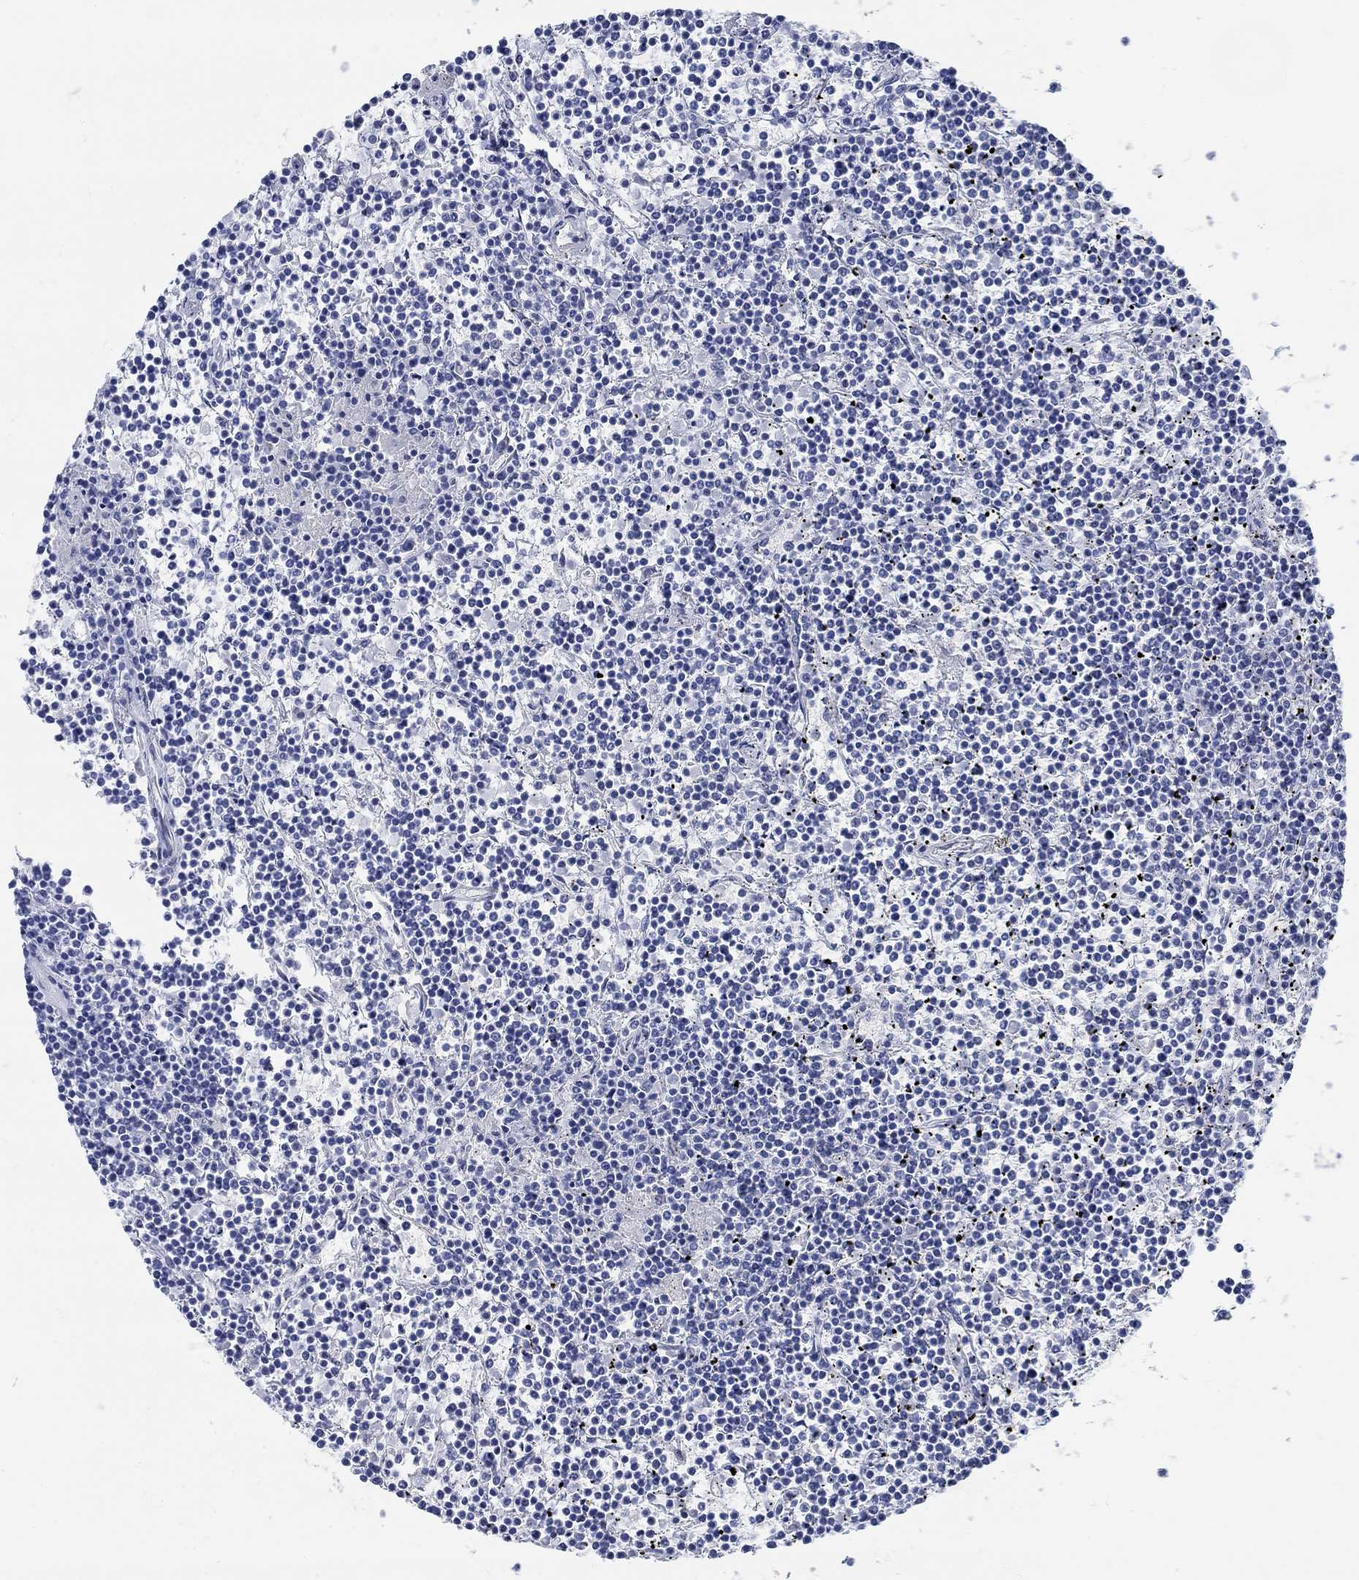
{"staining": {"intensity": "negative", "quantity": "none", "location": "none"}, "tissue": "lymphoma", "cell_type": "Tumor cells", "image_type": "cancer", "snomed": [{"axis": "morphology", "description": "Malignant lymphoma, non-Hodgkin's type, Low grade"}, {"axis": "topography", "description": "Spleen"}], "caption": "IHC of human malignant lymphoma, non-Hodgkin's type (low-grade) displays no expression in tumor cells.", "gene": "RBM20", "patient": {"sex": "female", "age": 19}}